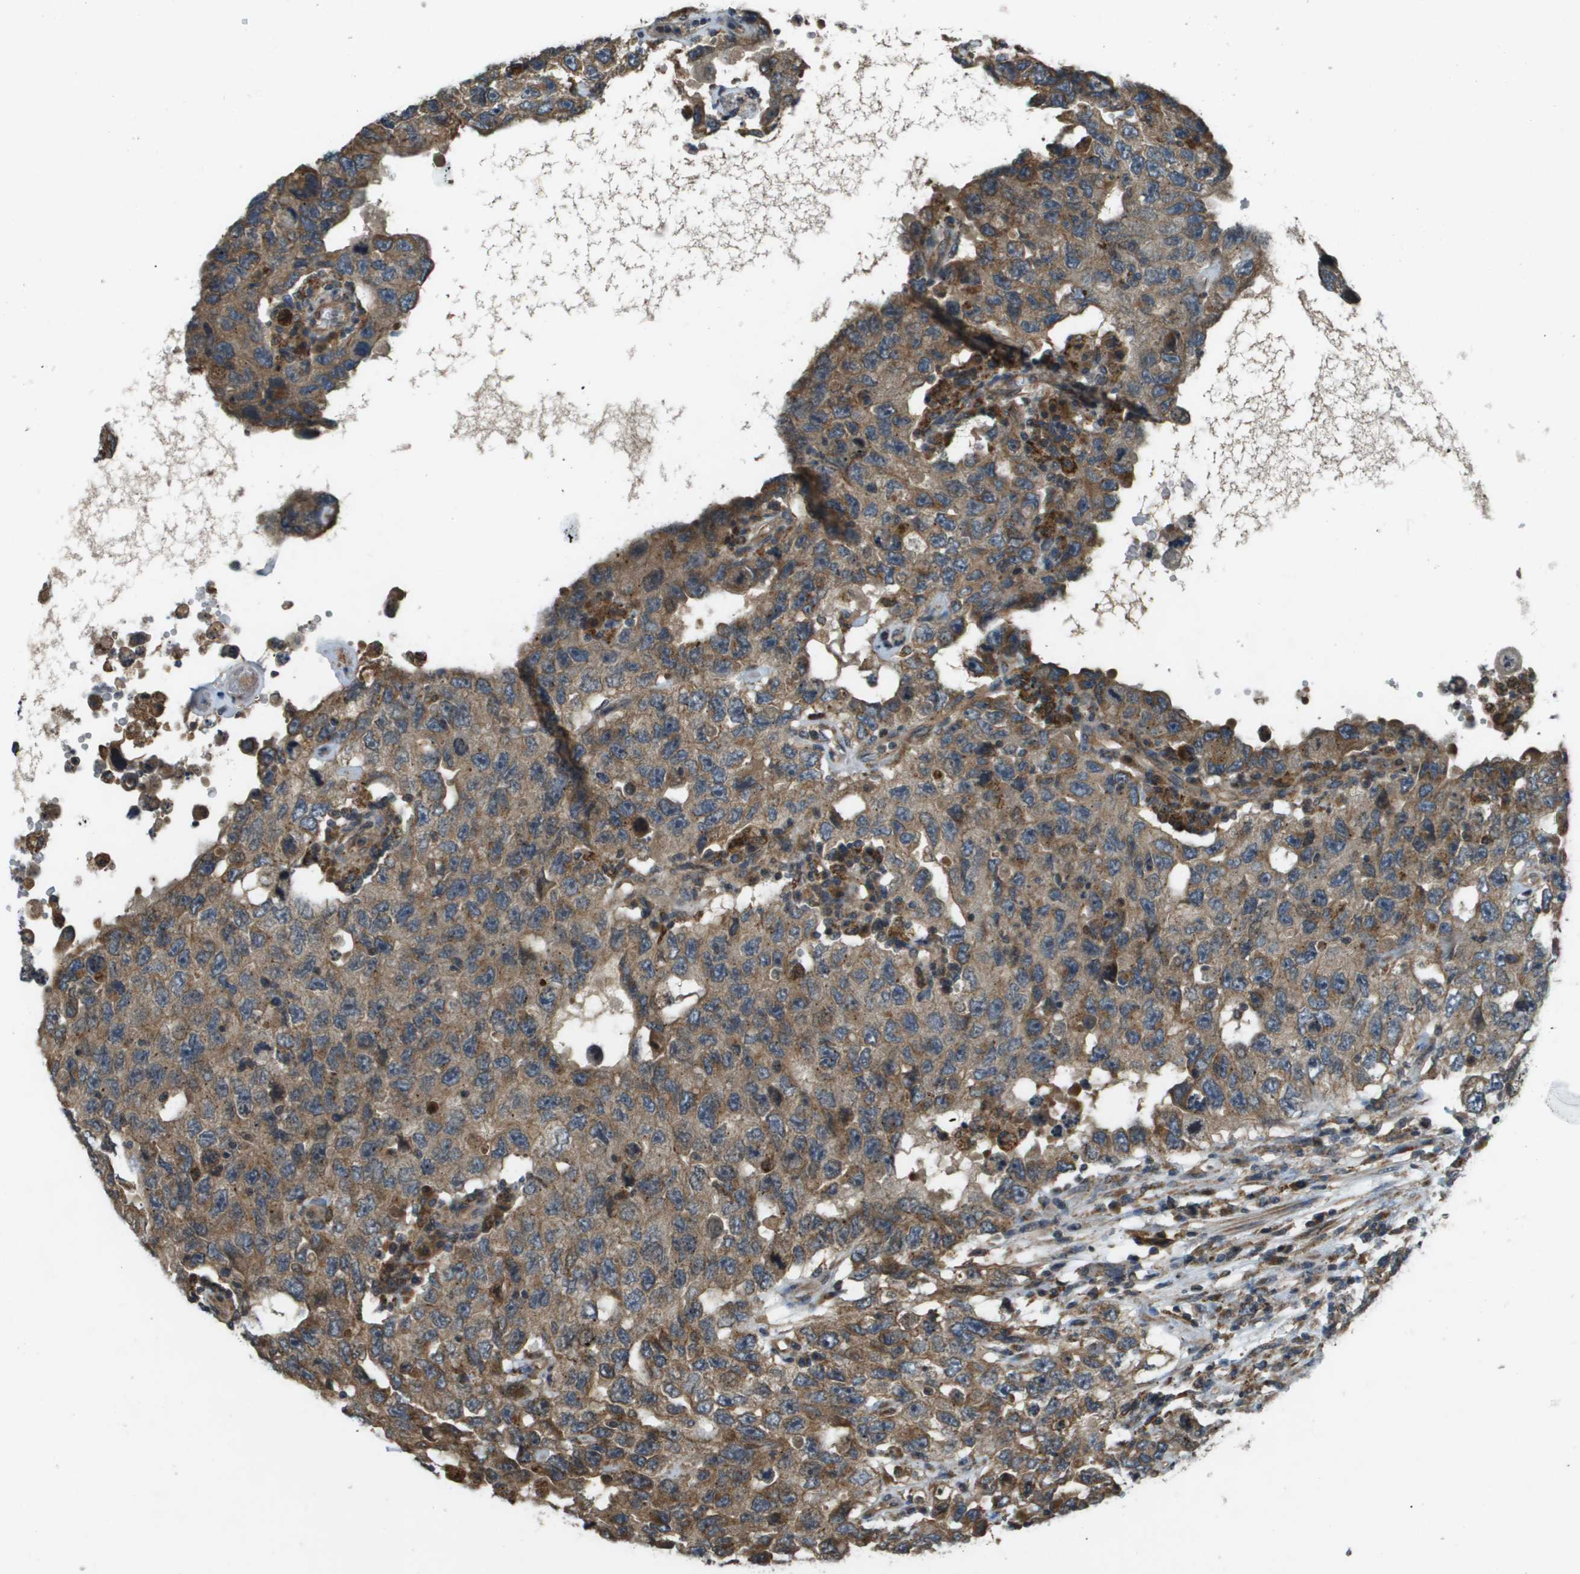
{"staining": {"intensity": "weak", "quantity": ">75%", "location": "cytoplasmic/membranous"}, "tissue": "testis cancer", "cell_type": "Tumor cells", "image_type": "cancer", "snomed": [{"axis": "morphology", "description": "Carcinoma, Embryonal, NOS"}, {"axis": "topography", "description": "Testis"}], "caption": "IHC histopathology image of human testis embryonal carcinoma stained for a protein (brown), which shows low levels of weak cytoplasmic/membranous staining in about >75% of tumor cells.", "gene": "CDKN2C", "patient": {"sex": "male", "age": 26}}